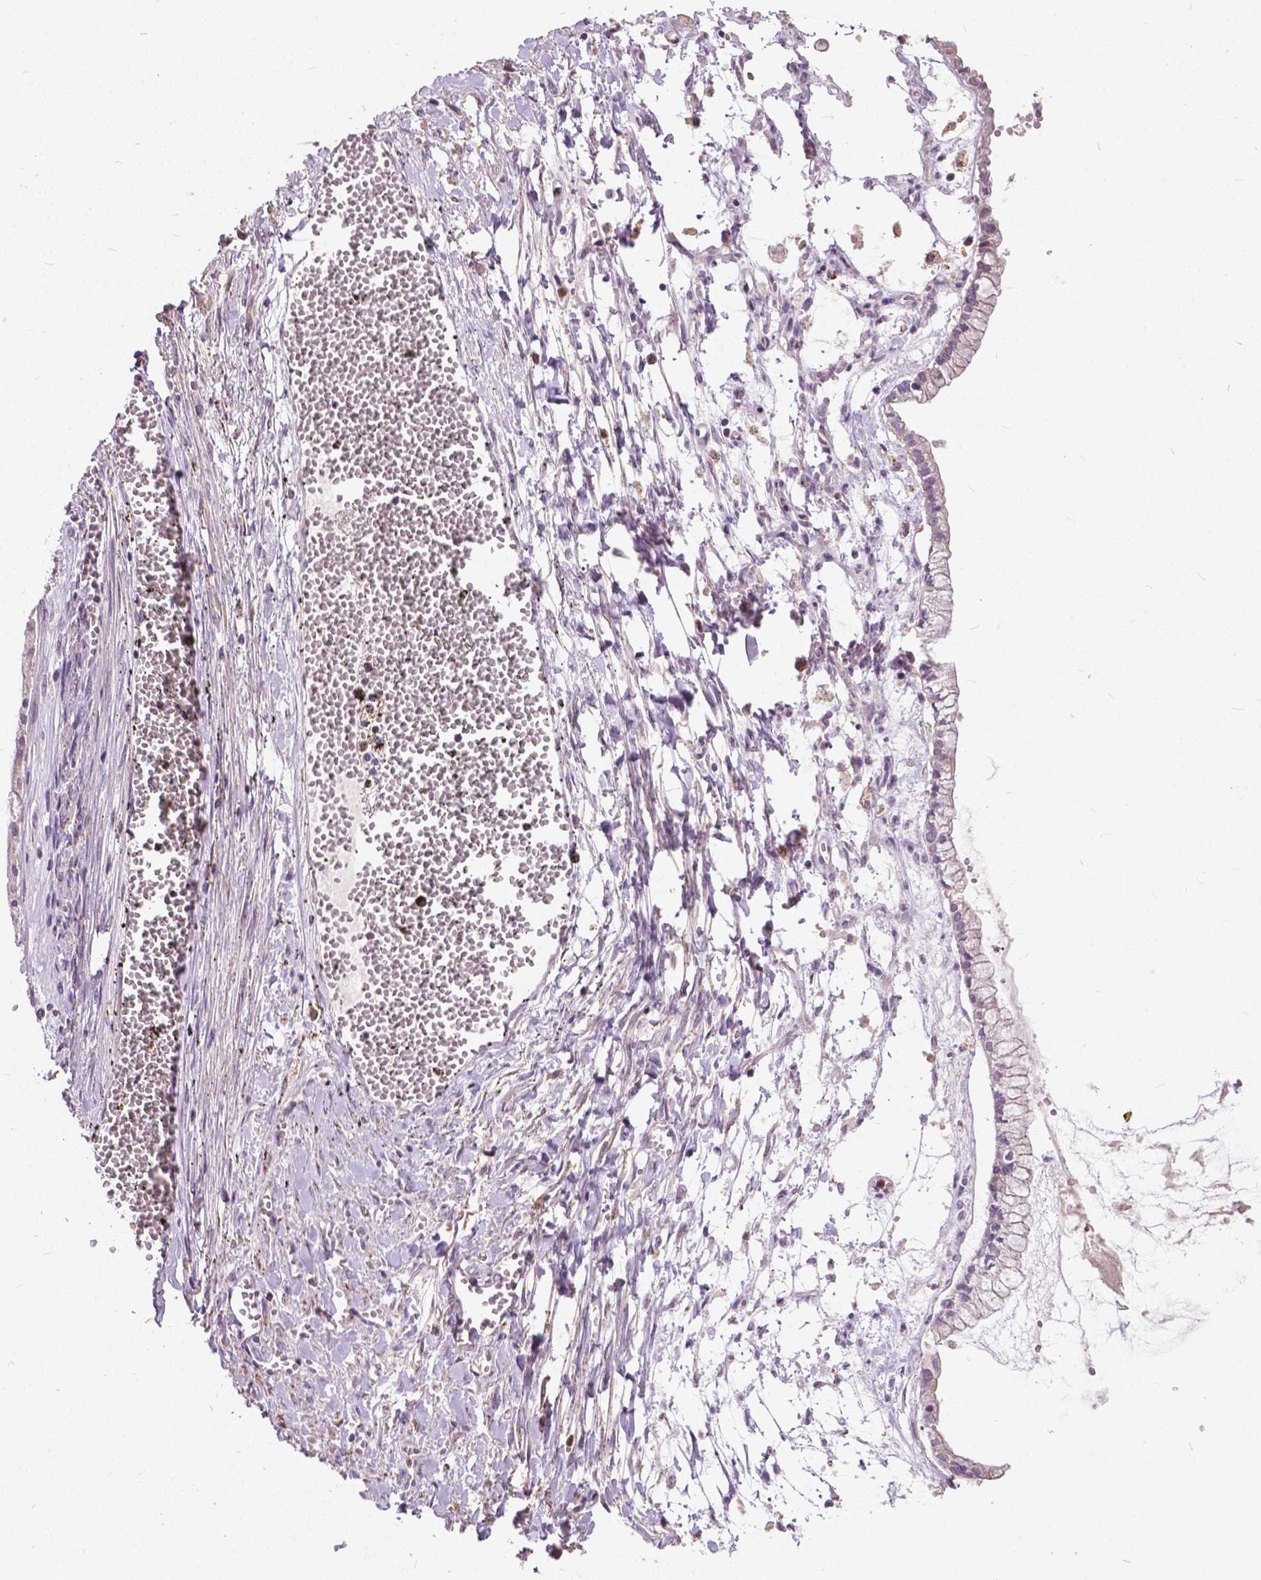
{"staining": {"intensity": "negative", "quantity": "none", "location": "none"}, "tissue": "ovarian cancer", "cell_type": "Tumor cells", "image_type": "cancer", "snomed": [{"axis": "morphology", "description": "Cystadenocarcinoma, mucinous, NOS"}, {"axis": "topography", "description": "Ovary"}], "caption": "The micrograph demonstrates no staining of tumor cells in mucinous cystadenocarcinoma (ovarian).", "gene": "DLX6", "patient": {"sex": "female", "age": 67}}